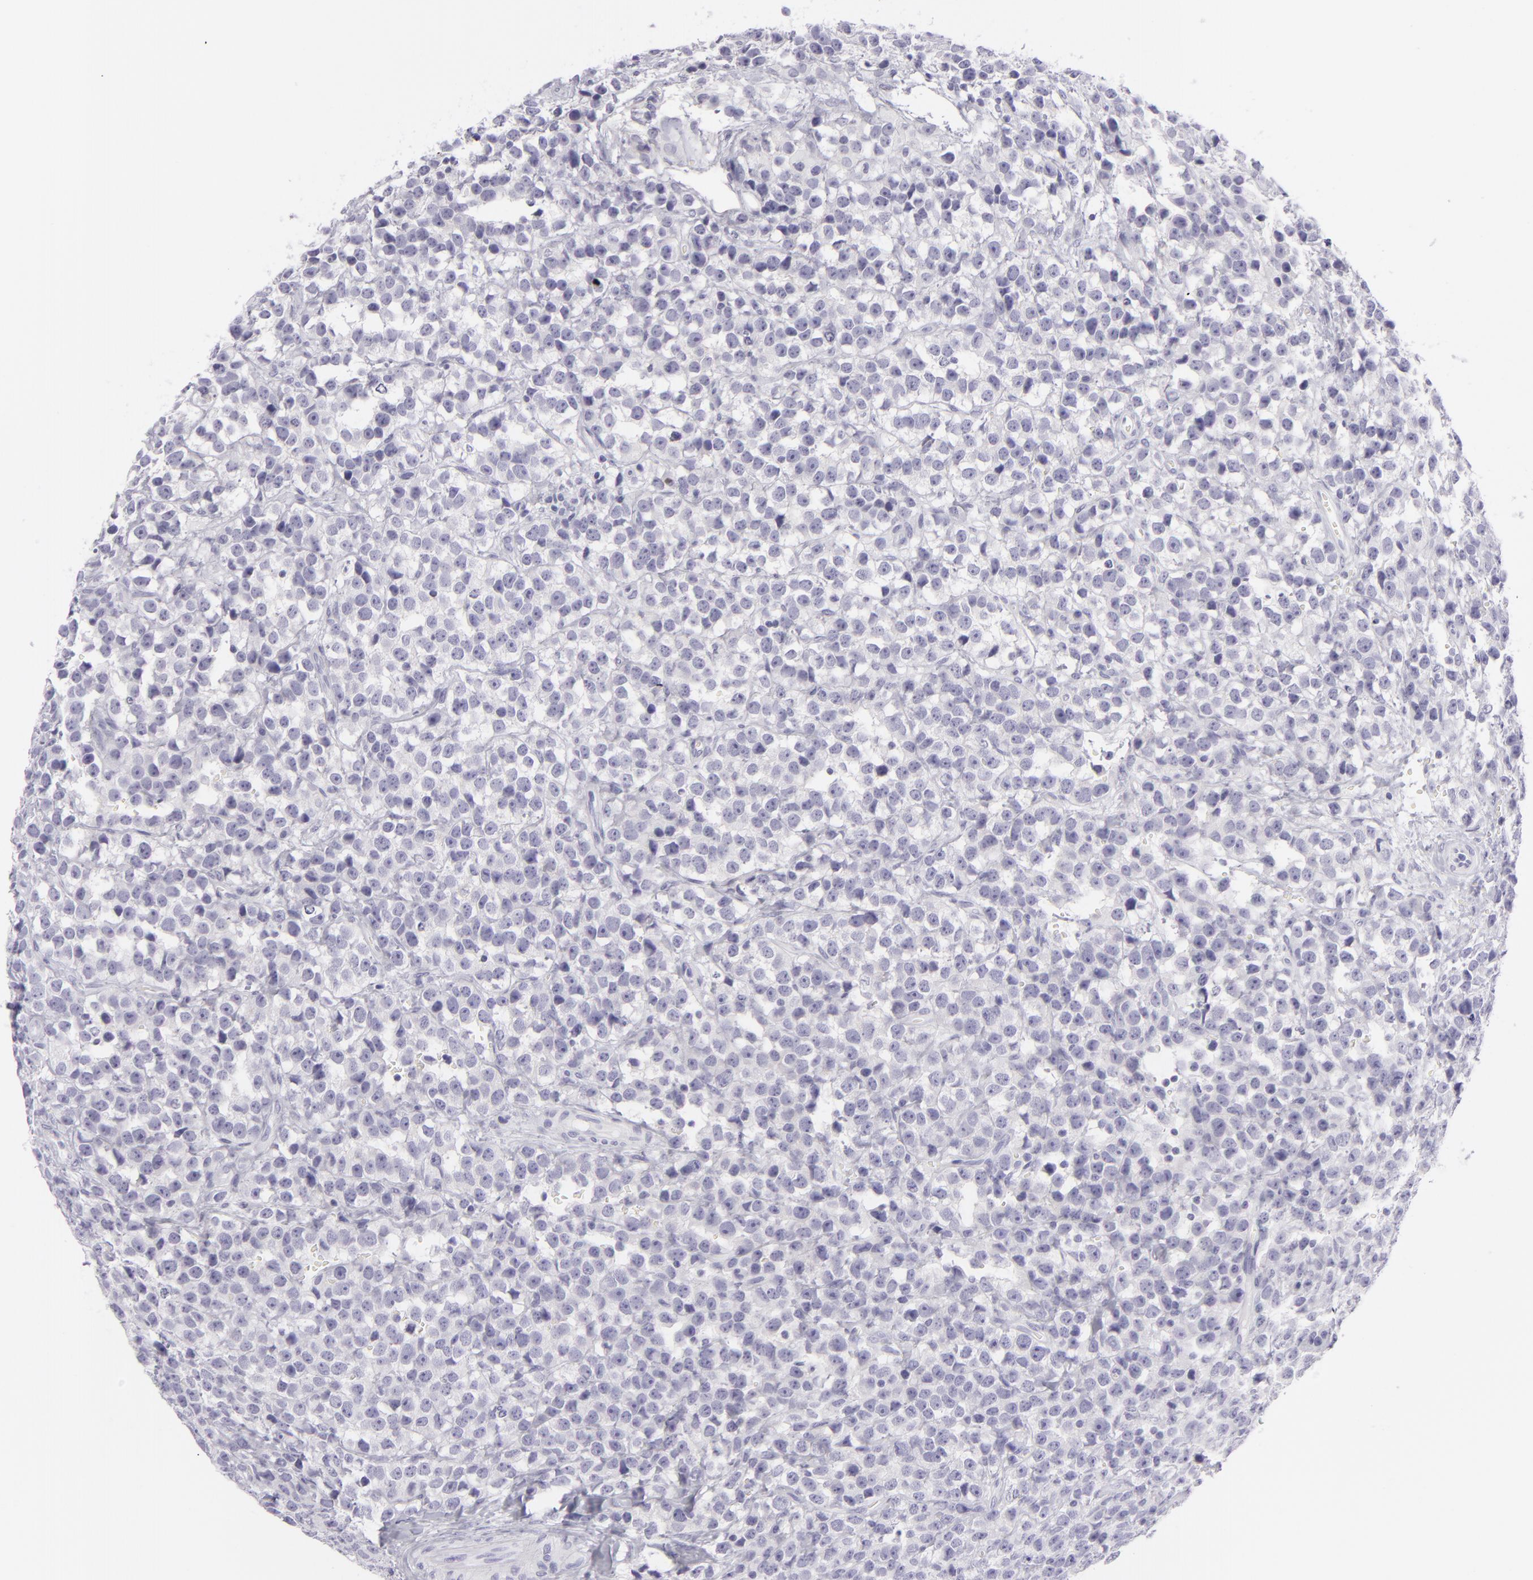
{"staining": {"intensity": "negative", "quantity": "none", "location": "none"}, "tissue": "testis cancer", "cell_type": "Tumor cells", "image_type": "cancer", "snomed": [{"axis": "morphology", "description": "Seminoma, NOS"}, {"axis": "topography", "description": "Testis"}], "caption": "DAB immunohistochemical staining of seminoma (testis) exhibits no significant expression in tumor cells.", "gene": "DLG4", "patient": {"sex": "male", "age": 25}}